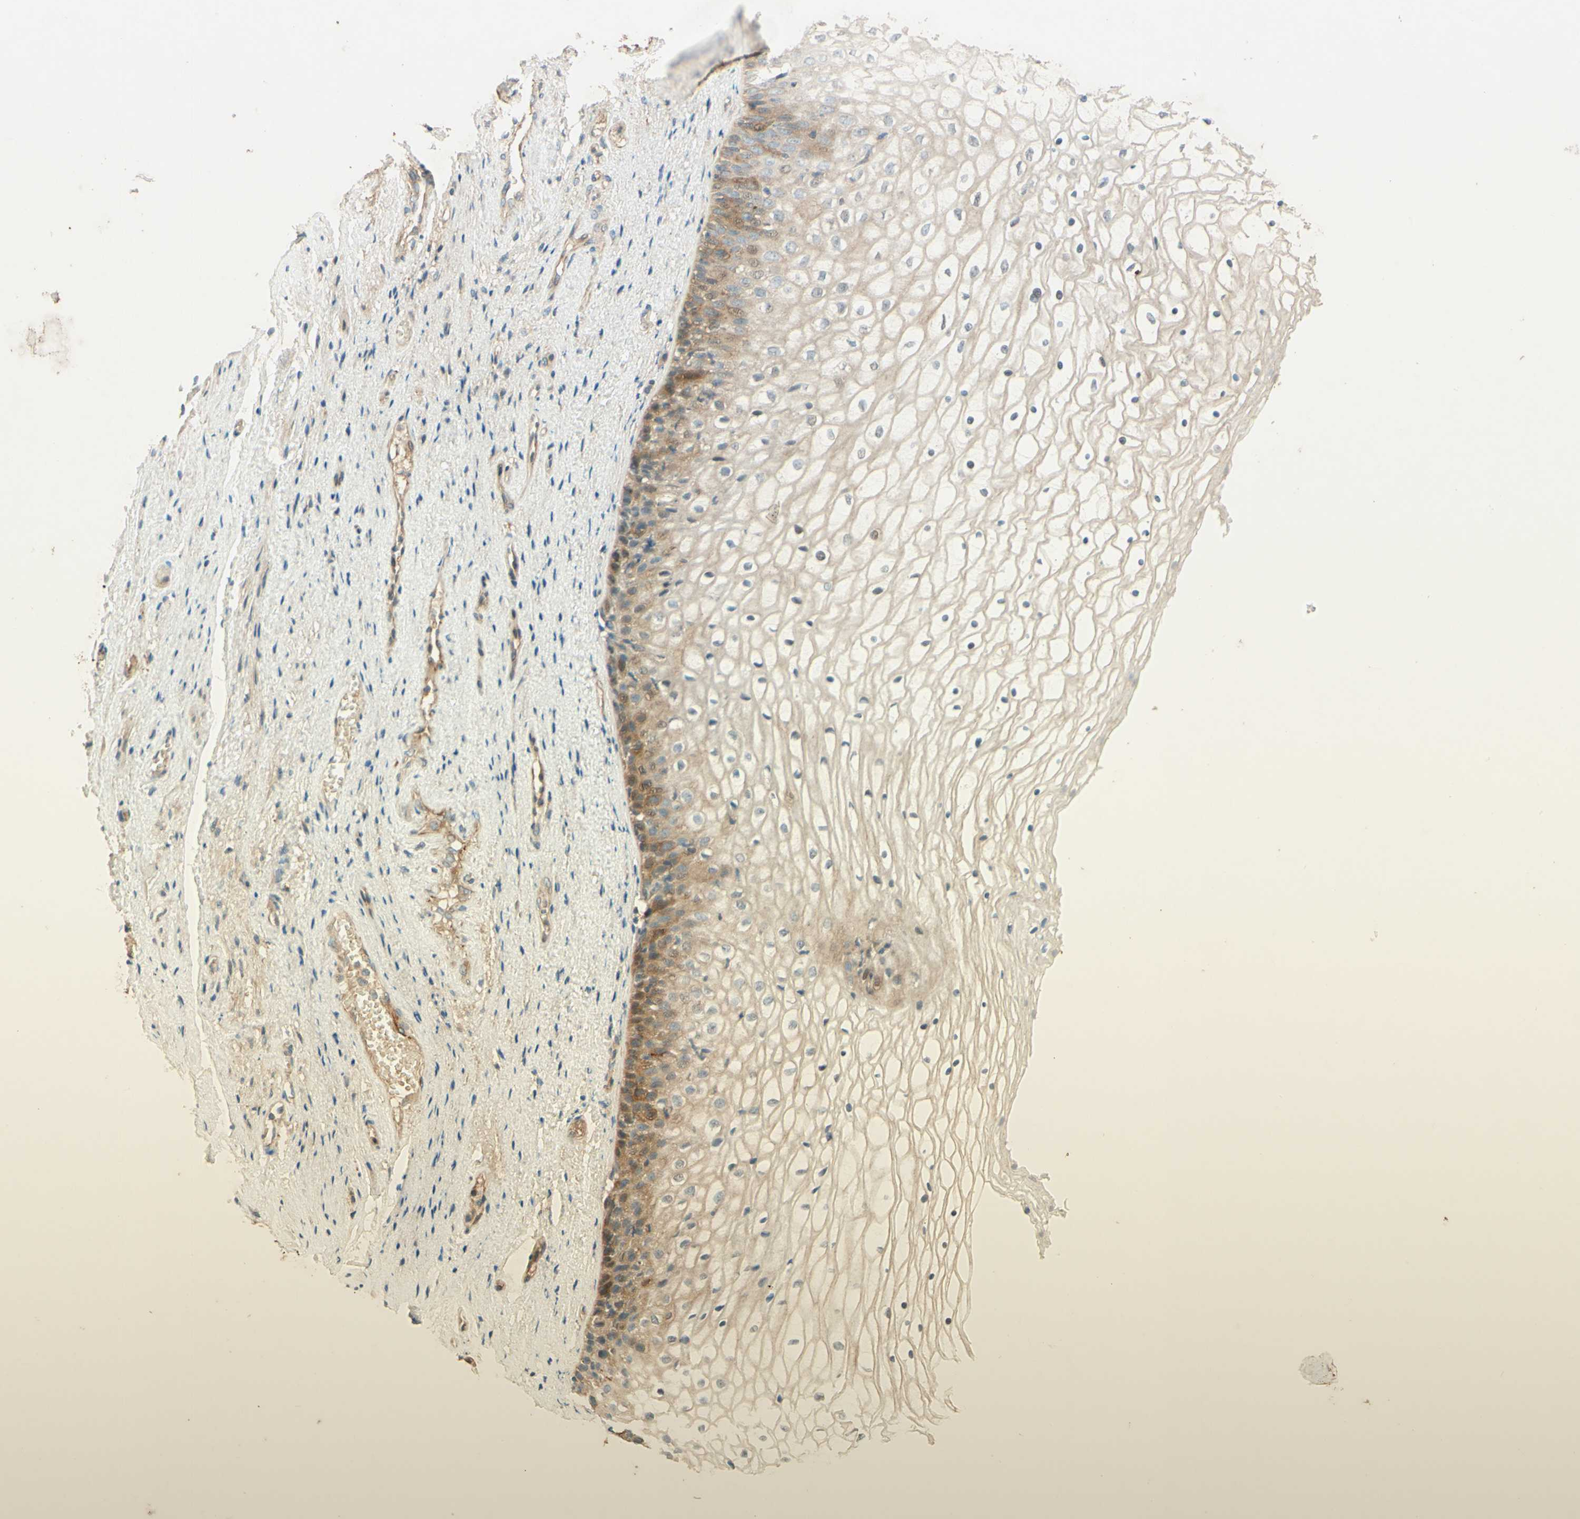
{"staining": {"intensity": "moderate", "quantity": "25%-75%", "location": "cytoplasmic/membranous"}, "tissue": "vagina", "cell_type": "Squamous epithelial cells", "image_type": "normal", "snomed": [{"axis": "morphology", "description": "Normal tissue, NOS"}, {"axis": "topography", "description": "Vagina"}], "caption": "Human vagina stained for a protein (brown) shows moderate cytoplasmic/membranous positive staining in approximately 25%-75% of squamous epithelial cells.", "gene": "ADAM17", "patient": {"sex": "female", "age": 34}}